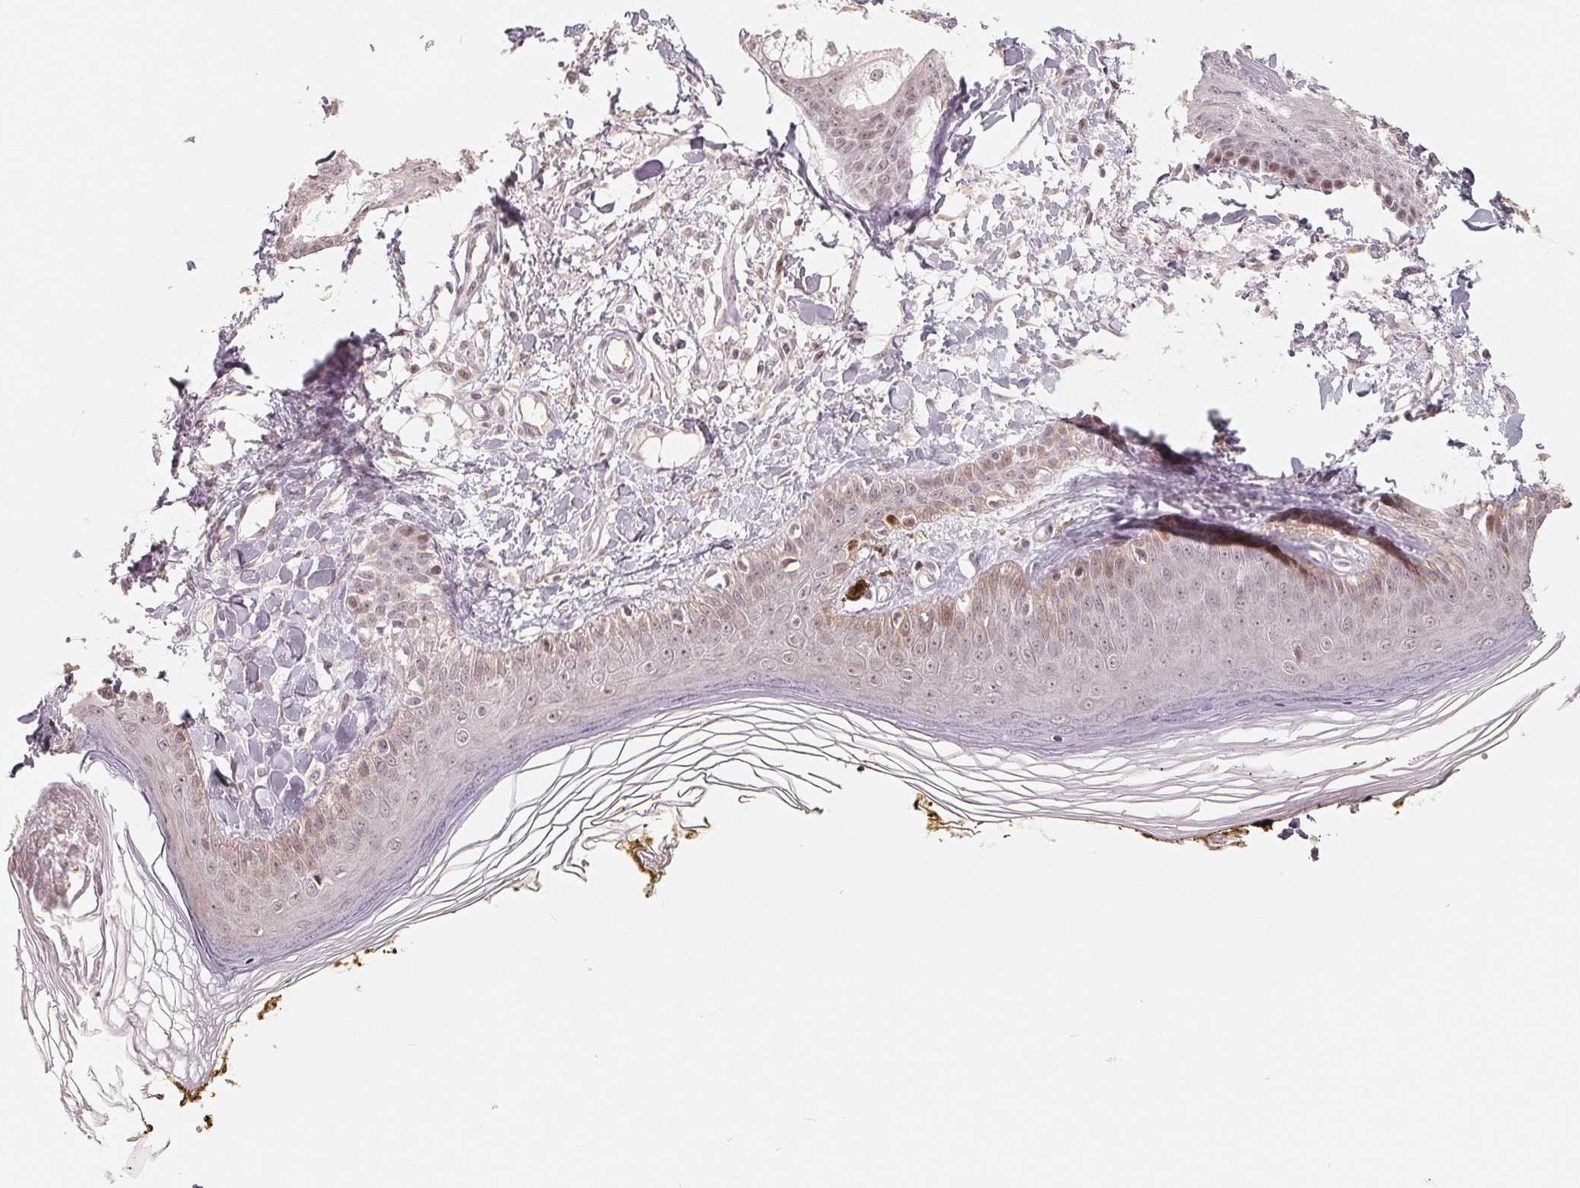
{"staining": {"intensity": "negative", "quantity": "none", "location": "none"}, "tissue": "skin", "cell_type": "Fibroblasts", "image_type": "normal", "snomed": [{"axis": "morphology", "description": "Normal tissue, NOS"}, {"axis": "topography", "description": "Skin"}], "caption": "A high-resolution photomicrograph shows IHC staining of normal skin, which demonstrates no significant staining in fibroblasts.", "gene": "CCDC138", "patient": {"sex": "male", "age": 76}}